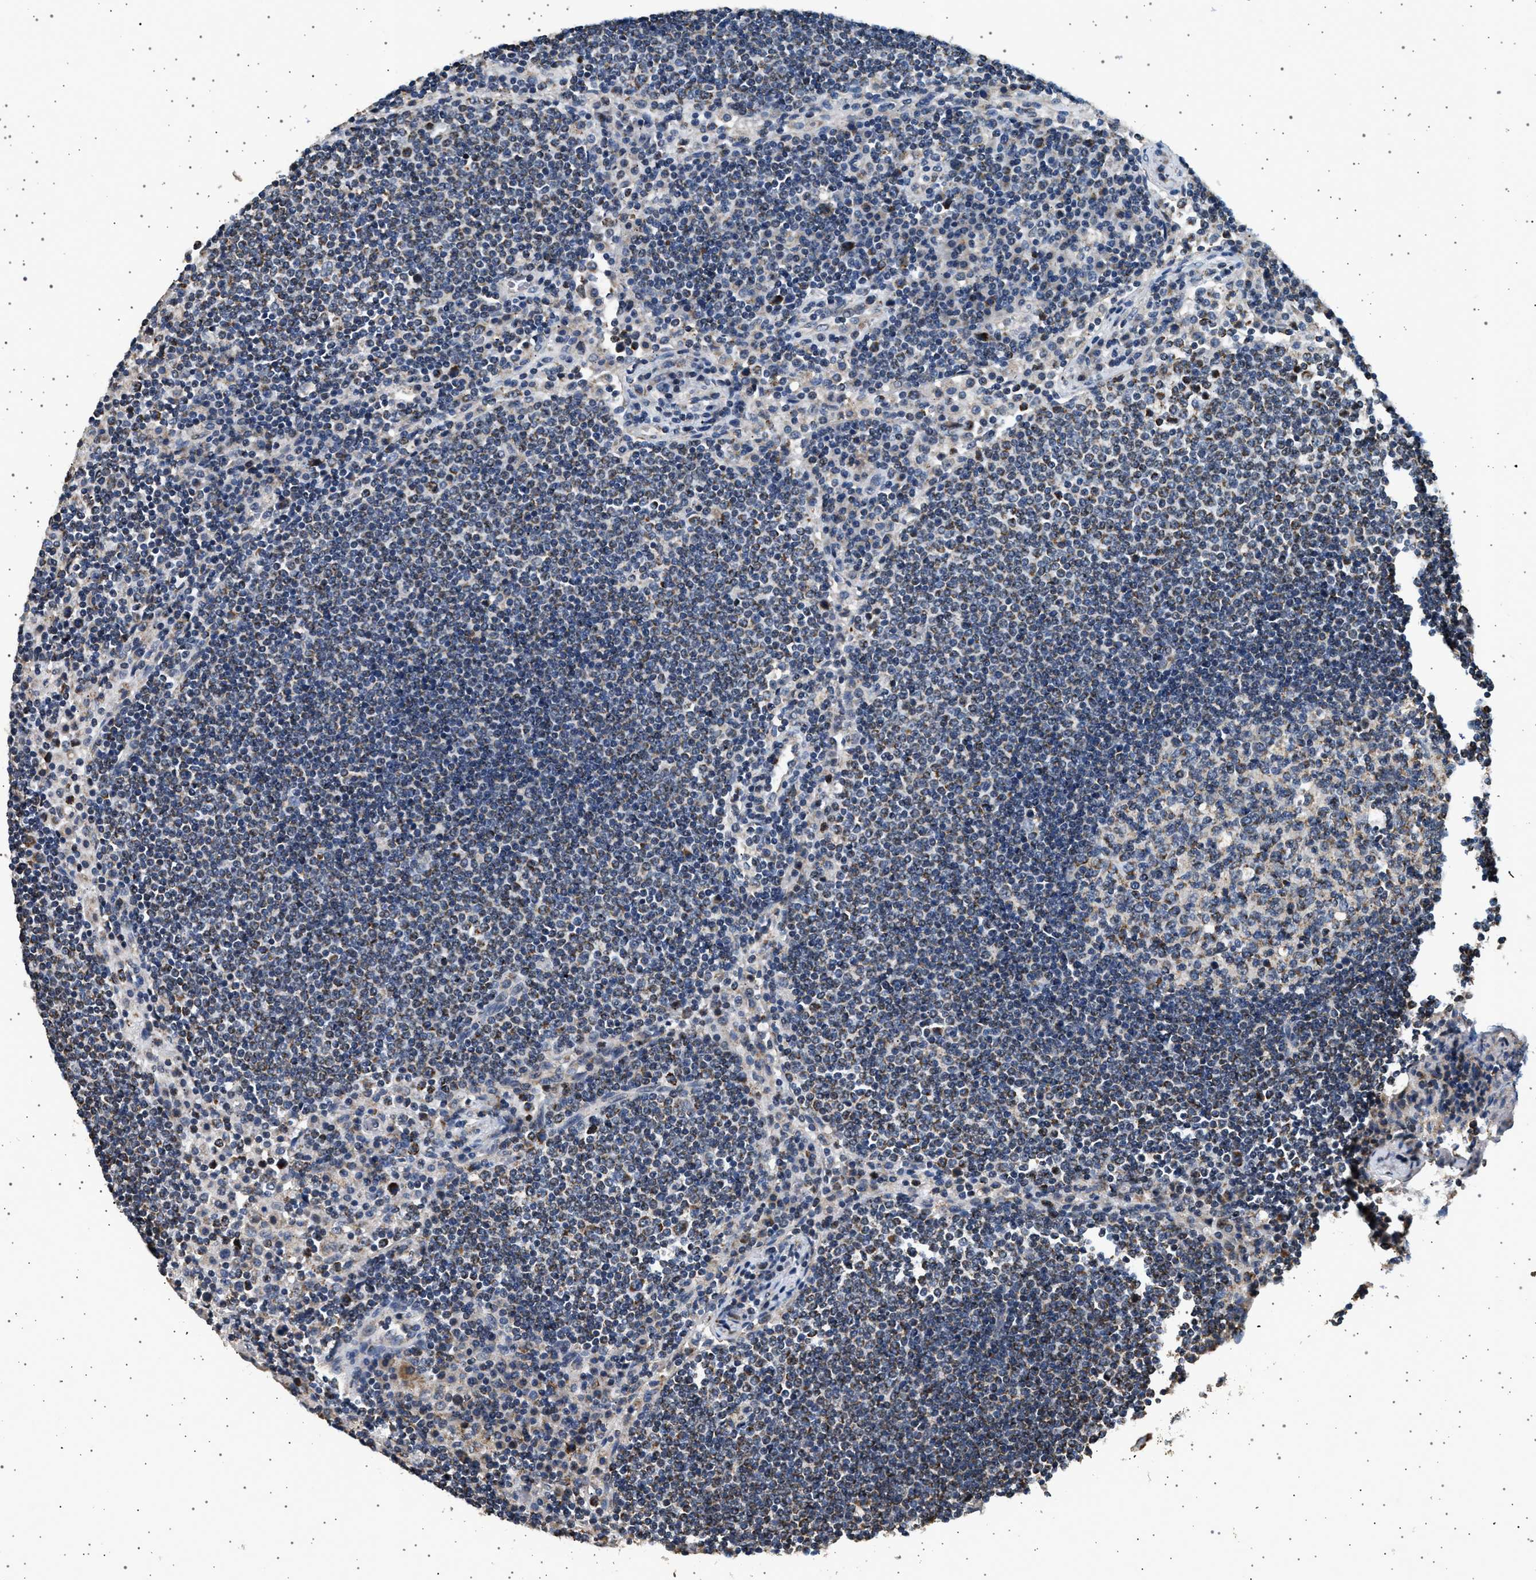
{"staining": {"intensity": "moderate", "quantity": "<25%", "location": "cytoplasmic/membranous"}, "tissue": "lymph node", "cell_type": "Germinal center cells", "image_type": "normal", "snomed": [{"axis": "morphology", "description": "Normal tissue, NOS"}, {"axis": "topography", "description": "Lymph node"}], "caption": "An immunohistochemistry (IHC) image of benign tissue is shown. Protein staining in brown labels moderate cytoplasmic/membranous positivity in lymph node within germinal center cells.", "gene": "KCNA4", "patient": {"sex": "female", "age": 53}}